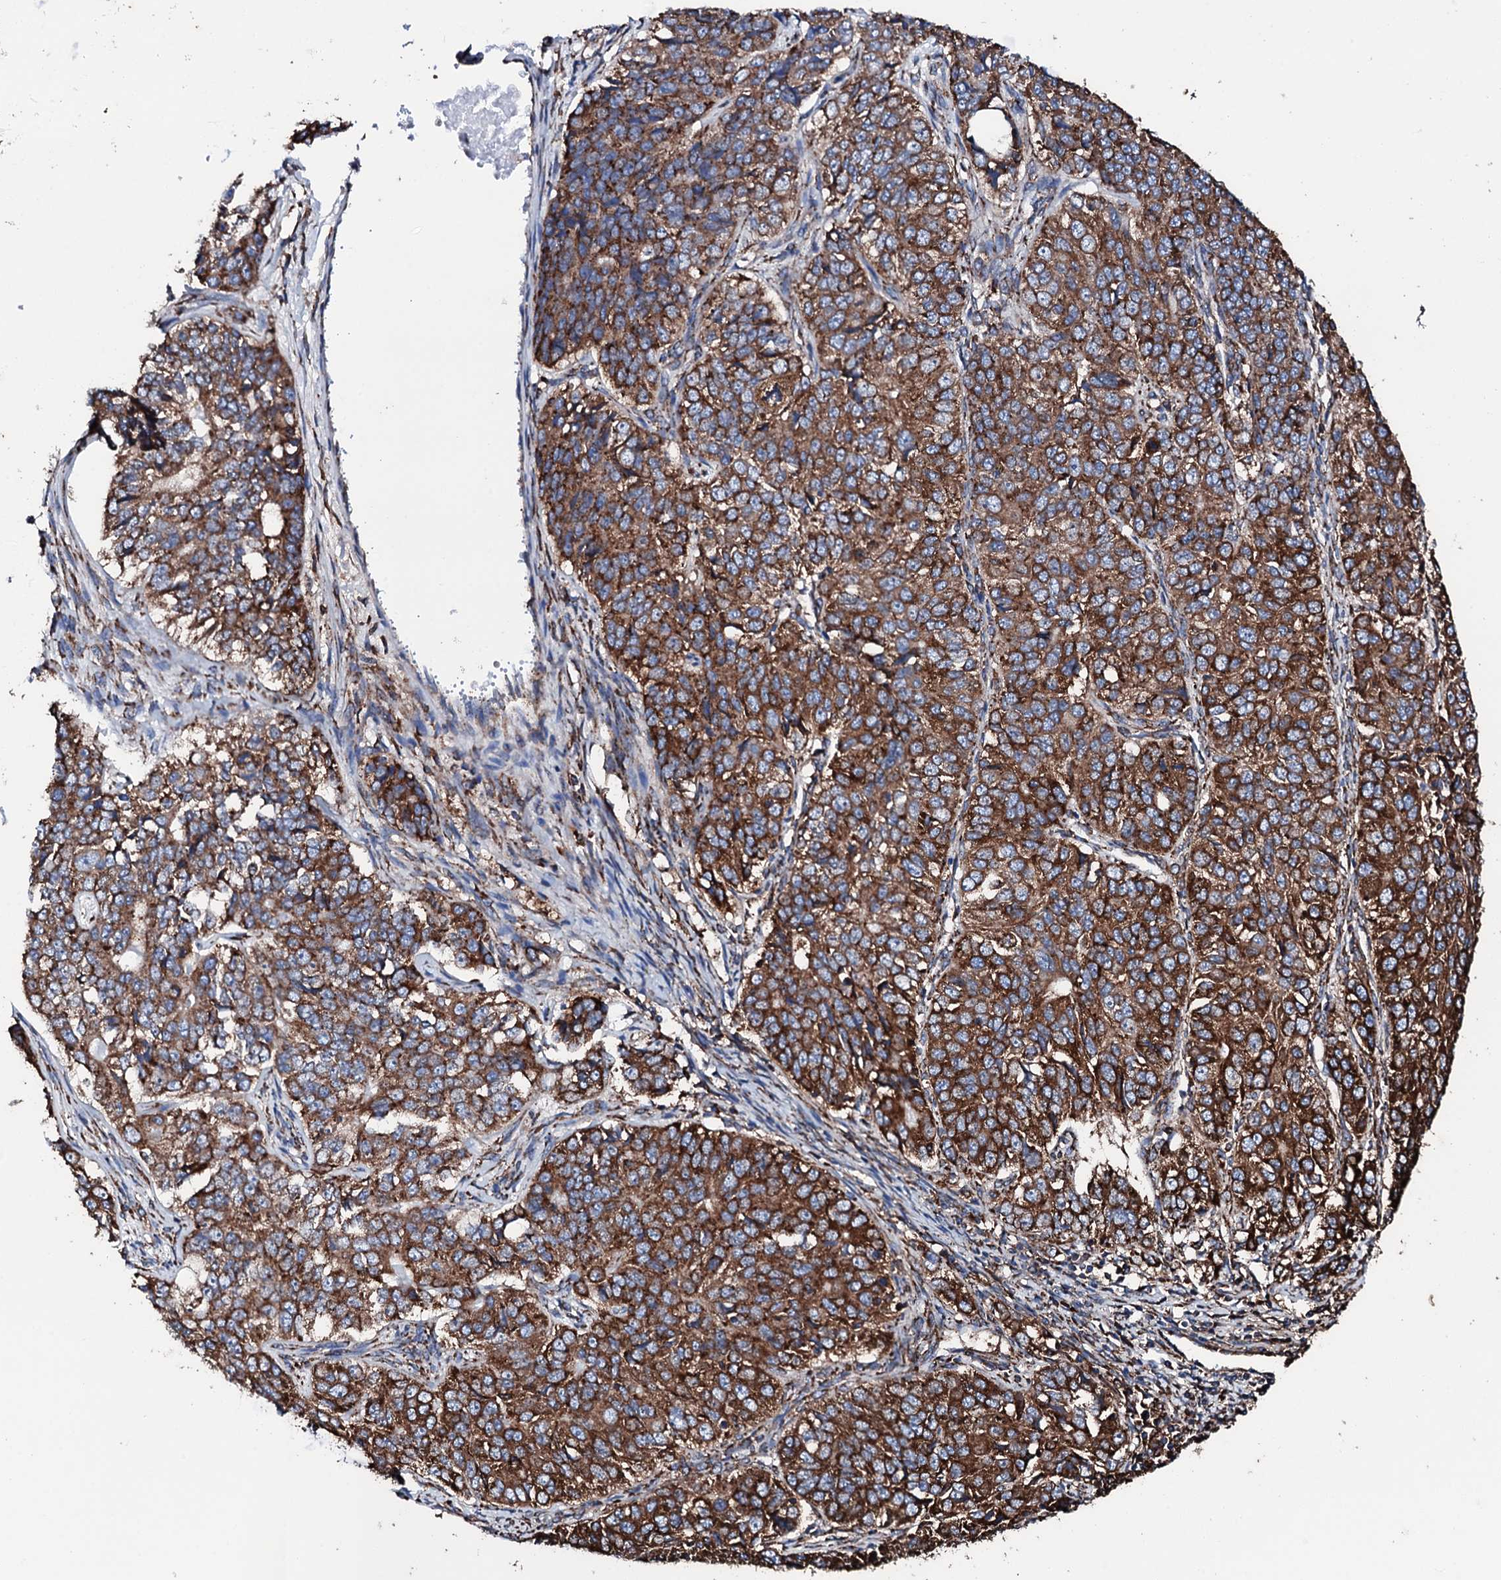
{"staining": {"intensity": "strong", "quantity": ">75%", "location": "cytoplasmic/membranous"}, "tissue": "ovarian cancer", "cell_type": "Tumor cells", "image_type": "cancer", "snomed": [{"axis": "morphology", "description": "Carcinoma, endometroid"}, {"axis": "topography", "description": "Ovary"}], "caption": "Protein staining shows strong cytoplasmic/membranous positivity in approximately >75% of tumor cells in ovarian cancer.", "gene": "AMDHD1", "patient": {"sex": "female", "age": 51}}